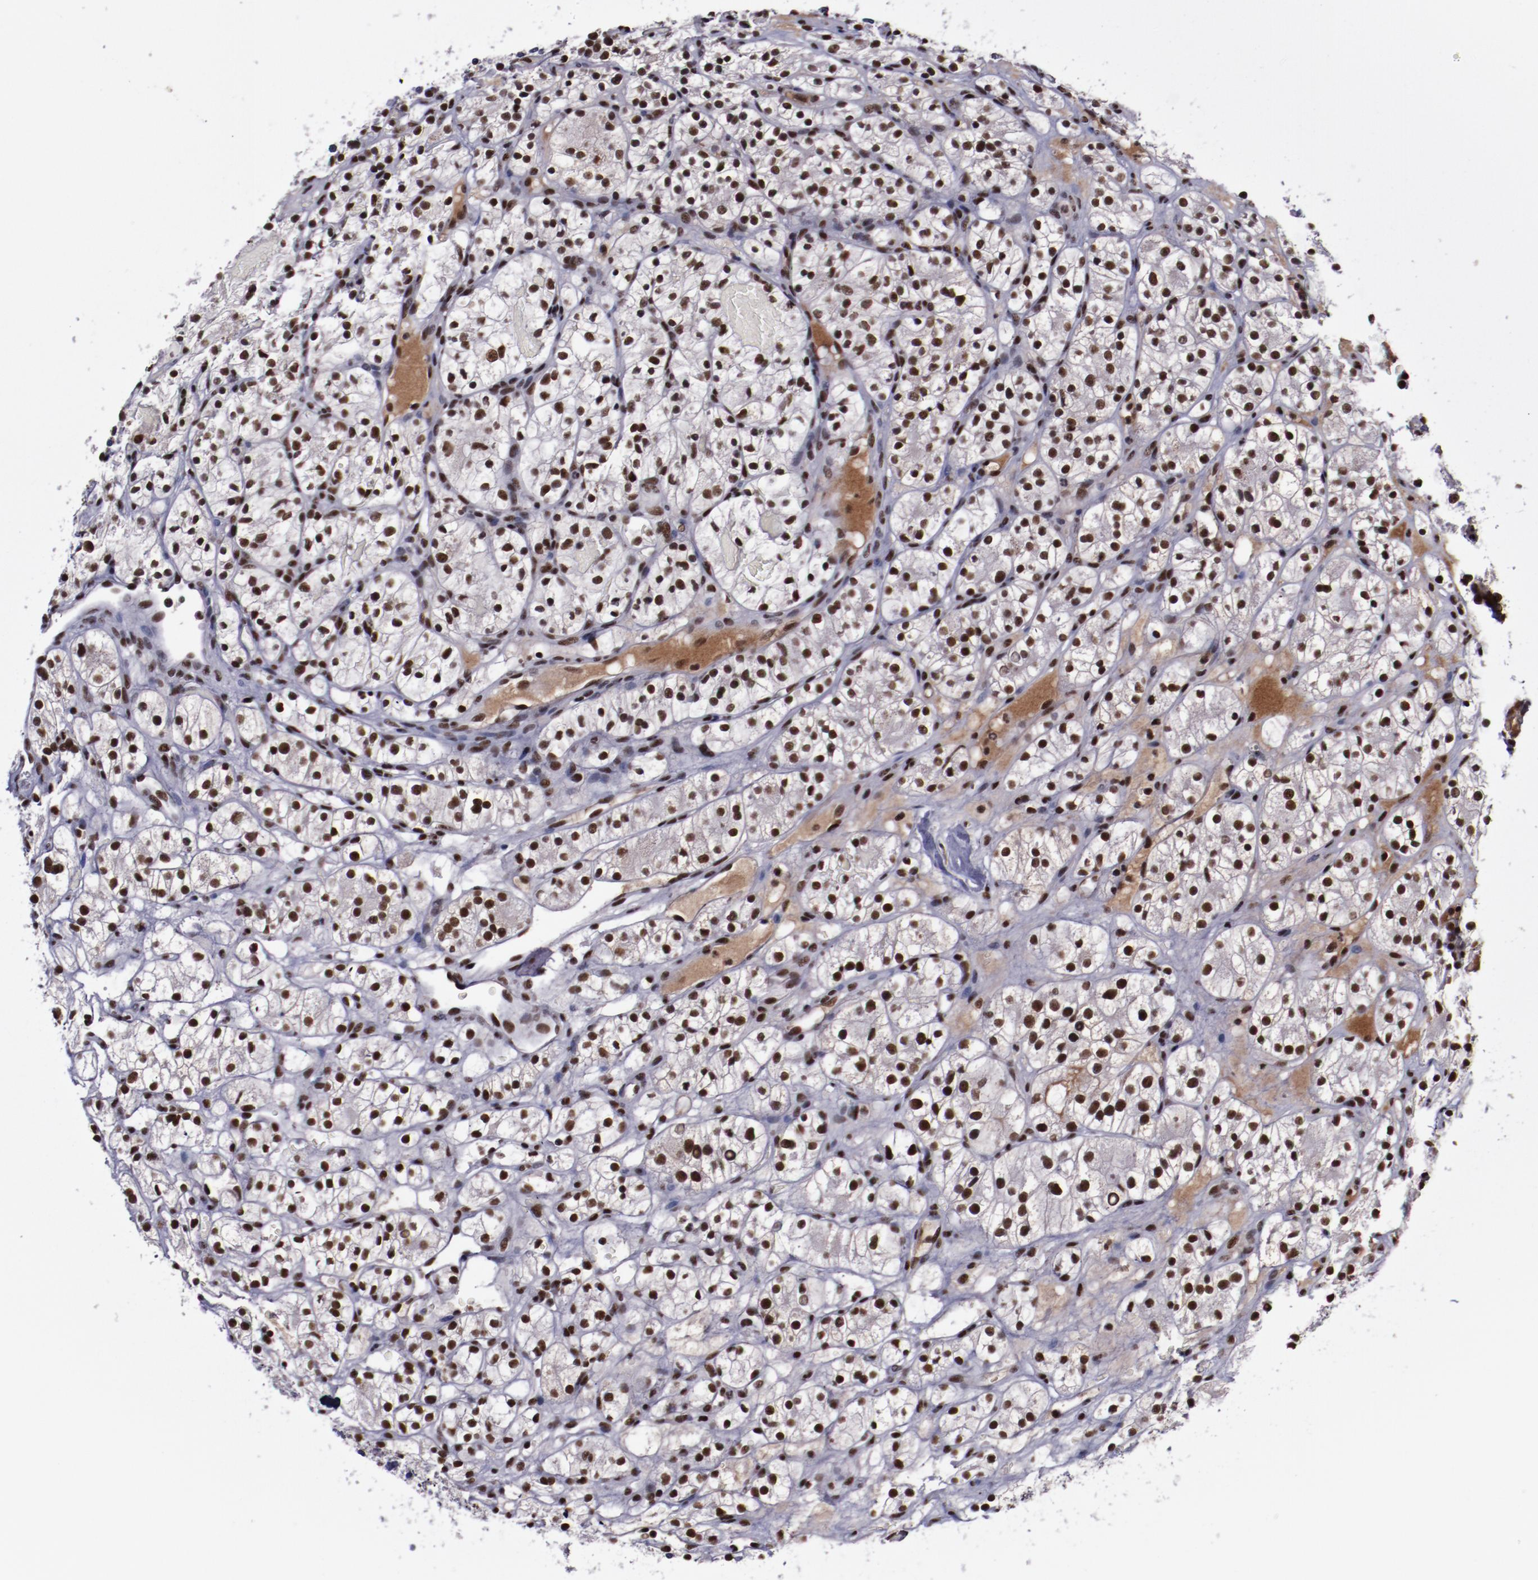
{"staining": {"intensity": "strong", "quantity": ">75%", "location": "nuclear"}, "tissue": "renal cancer", "cell_type": "Tumor cells", "image_type": "cancer", "snomed": [{"axis": "morphology", "description": "Adenocarcinoma, NOS"}, {"axis": "topography", "description": "Kidney"}], "caption": "Immunohistochemical staining of renal adenocarcinoma reveals high levels of strong nuclear protein staining in about >75% of tumor cells.", "gene": "ERH", "patient": {"sex": "female", "age": 60}}